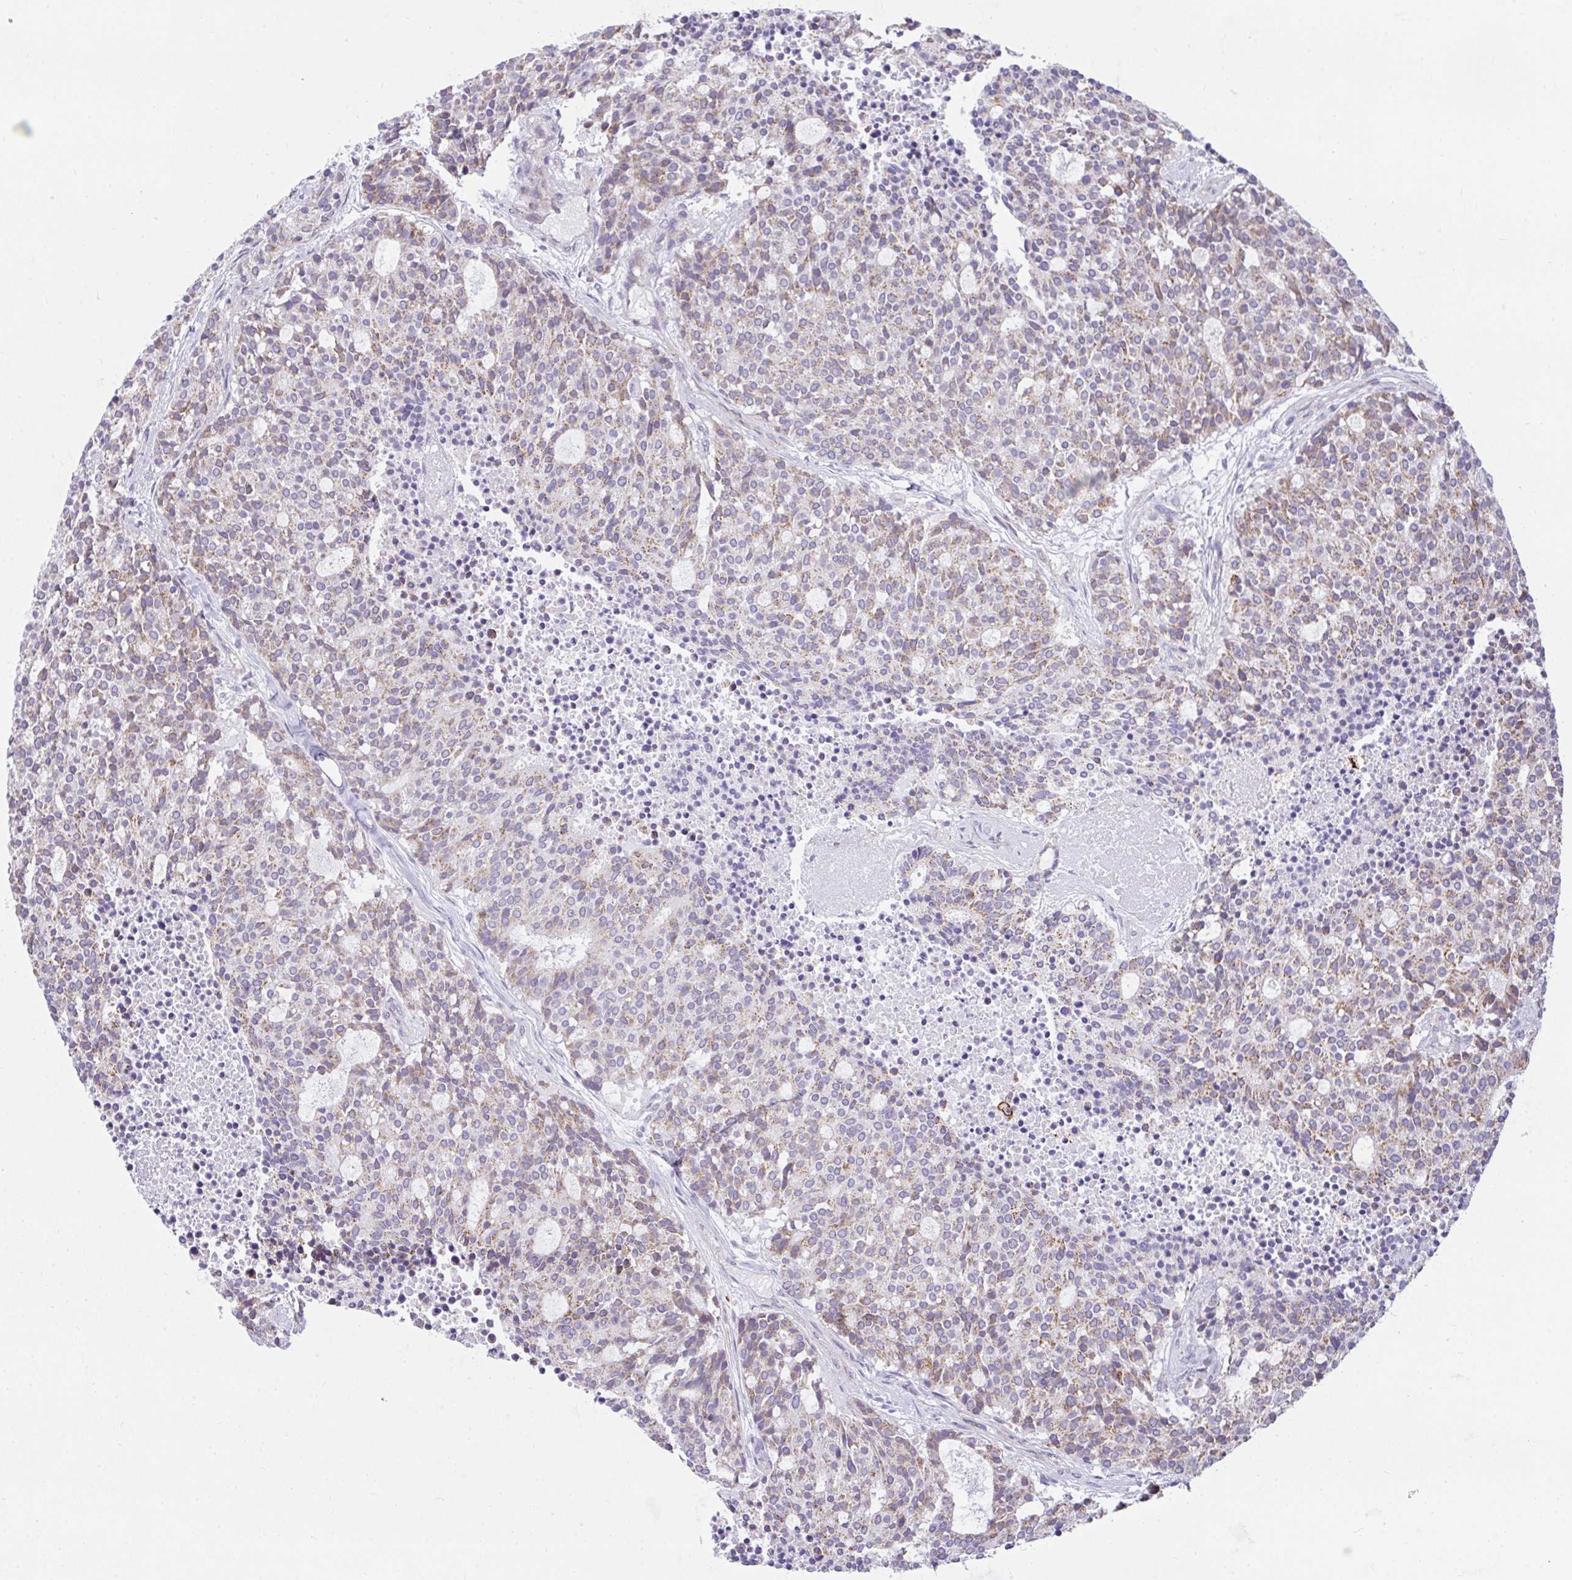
{"staining": {"intensity": "moderate", "quantity": ">75%", "location": "cytoplasmic/membranous"}, "tissue": "carcinoid", "cell_type": "Tumor cells", "image_type": "cancer", "snomed": [{"axis": "morphology", "description": "Carcinoid, malignant, NOS"}, {"axis": "topography", "description": "Pancreas"}], "caption": "Immunohistochemical staining of malignant carcinoid reveals medium levels of moderate cytoplasmic/membranous positivity in about >75% of tumor cells.", "gene": "SRRM4", "patient": {"sex": "female", "age": 54}}